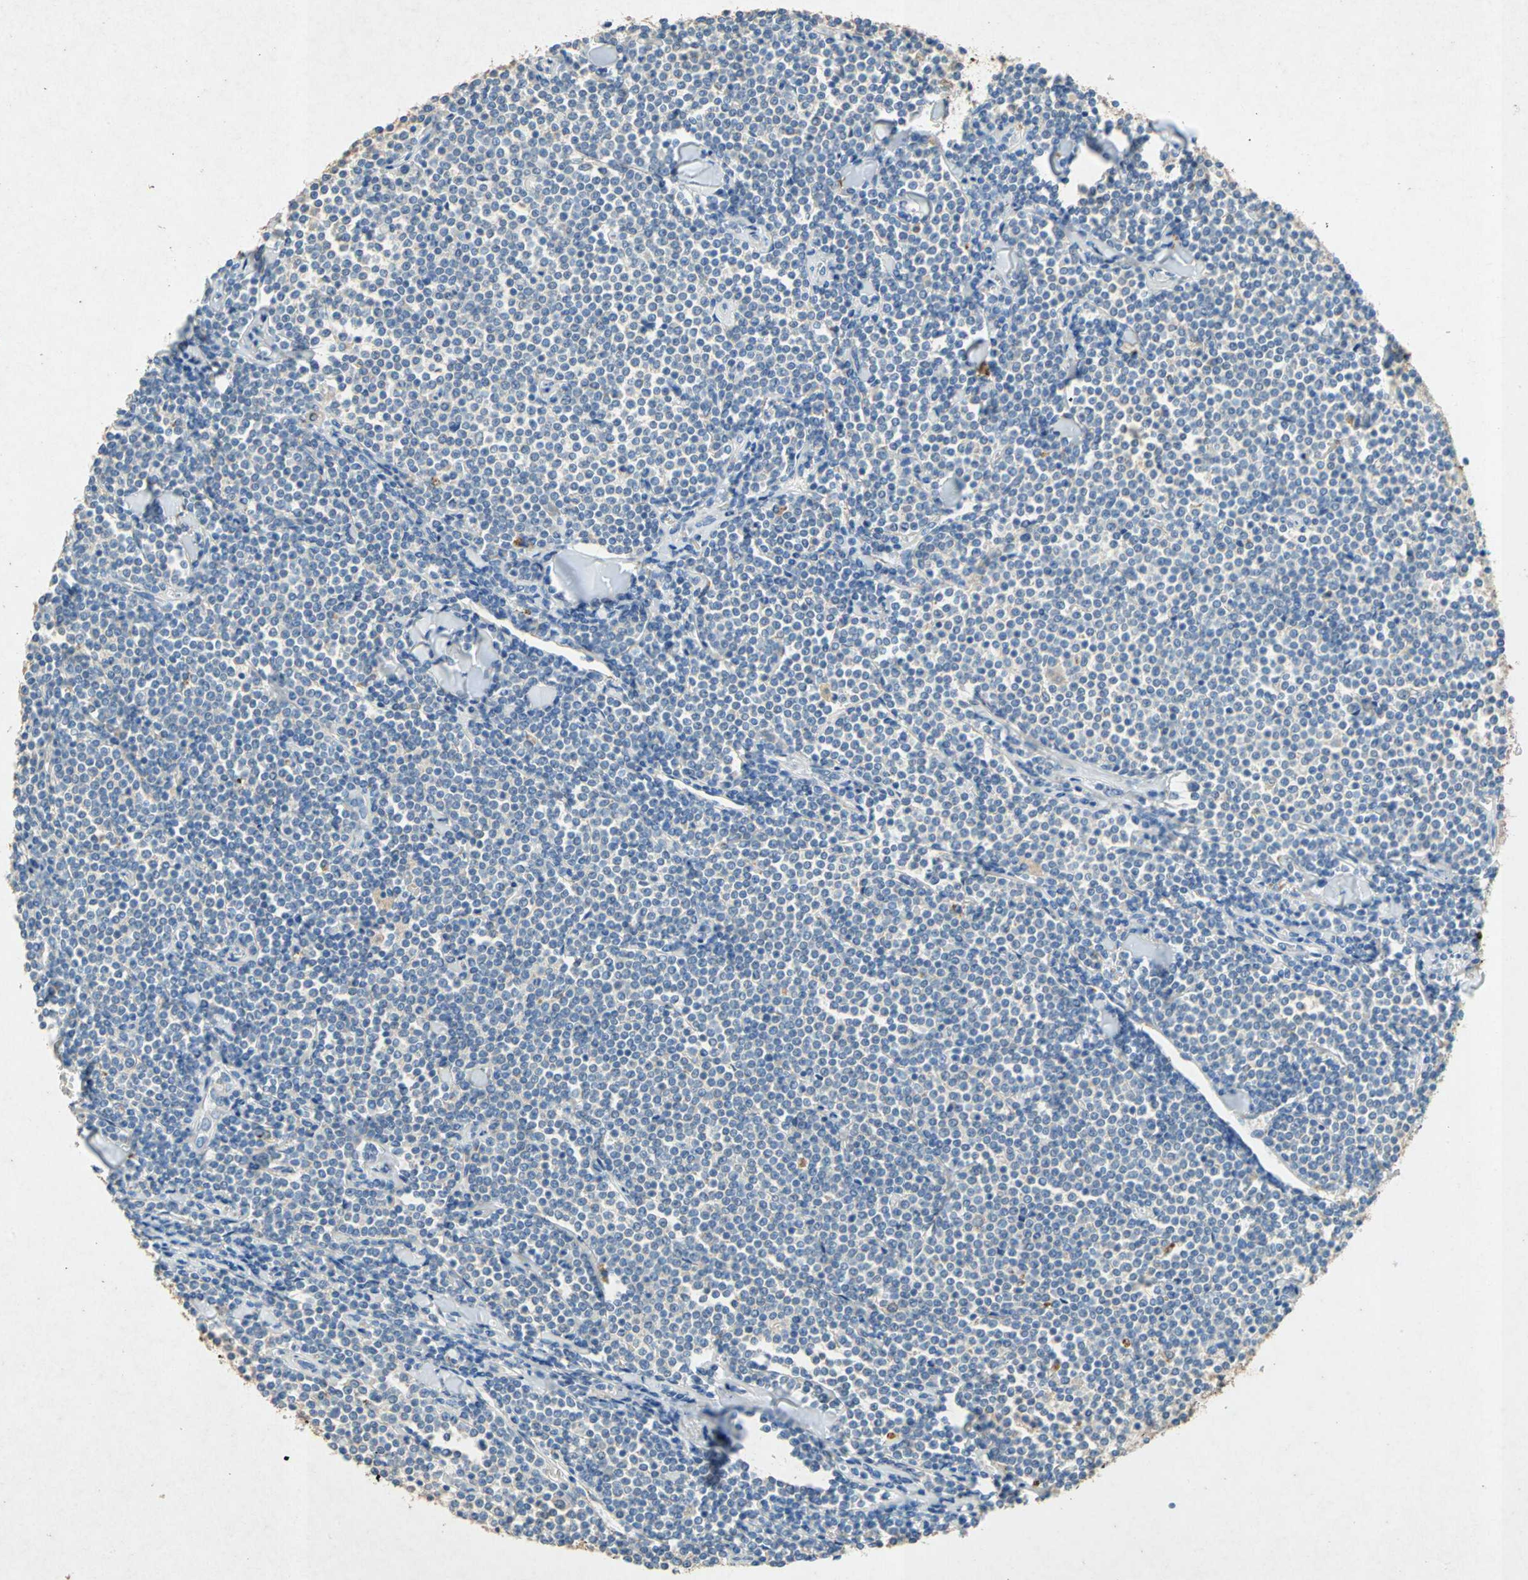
{"staining": {"intensity": "weak", "quantity": "25%-75%", "location": "cytoplasmic/membranous"}, "tissue": "lymphoma", "cell_type": "Tumor cells", "image_type": "cancer", "snomed": [{"axis": "morphology", "description": "Malignant lymphoma, non-Hodgkin's type, Low grade"}, {"axis": "topography", "description": "Soft tissue"}], "caption": "Malignant lymphoma, non-Hodgkin's type (low-grade) tissue shows weak cytoplasmic/membranous positivity in about 25%-75% of tumor cells, visualized by immunohistochemistry.", "gene": "ADAMTS5", "patient": {"sex": "male", "age": 92}}